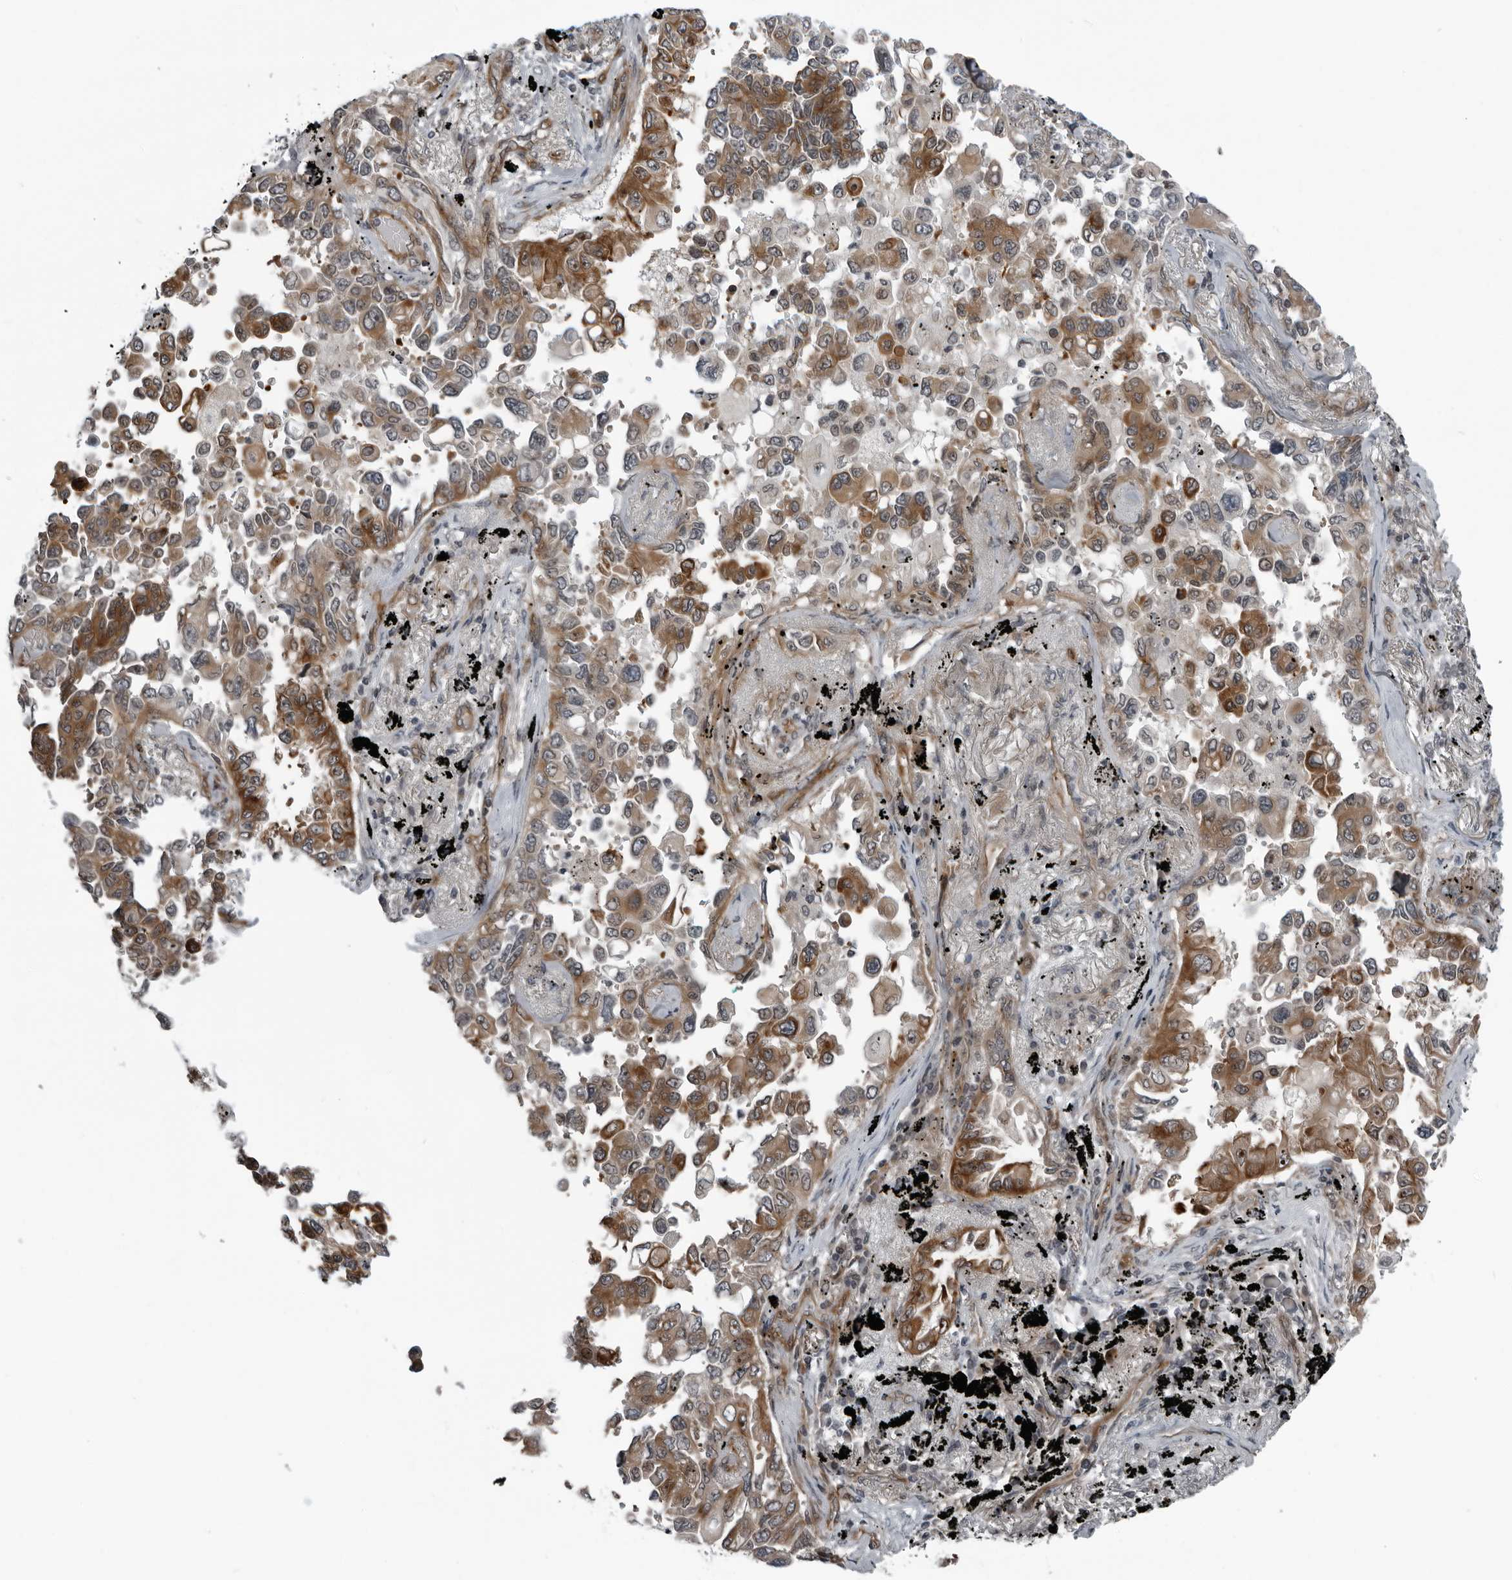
{"staining": {"intensity": "moderate", "quantity": ">75%", "location": "cytoplasmic/membranous"}, "tissue": "lung cancer", "cell_type": "Tumor cells", "image_type": "cancer", "snomed": [{"axis": "morphology", "description": "Adenocarcinoma, NOS"}, {"axis": "topography", "description": "Lung"}], "caption": "This is an image of IHC staining of lung adenocarcinoma, which shows moderate expression in the cytoplasmic/membranous of tumor cells.", "gene": "FAM102B", "patient": {"sex": "female", "age": 67}}